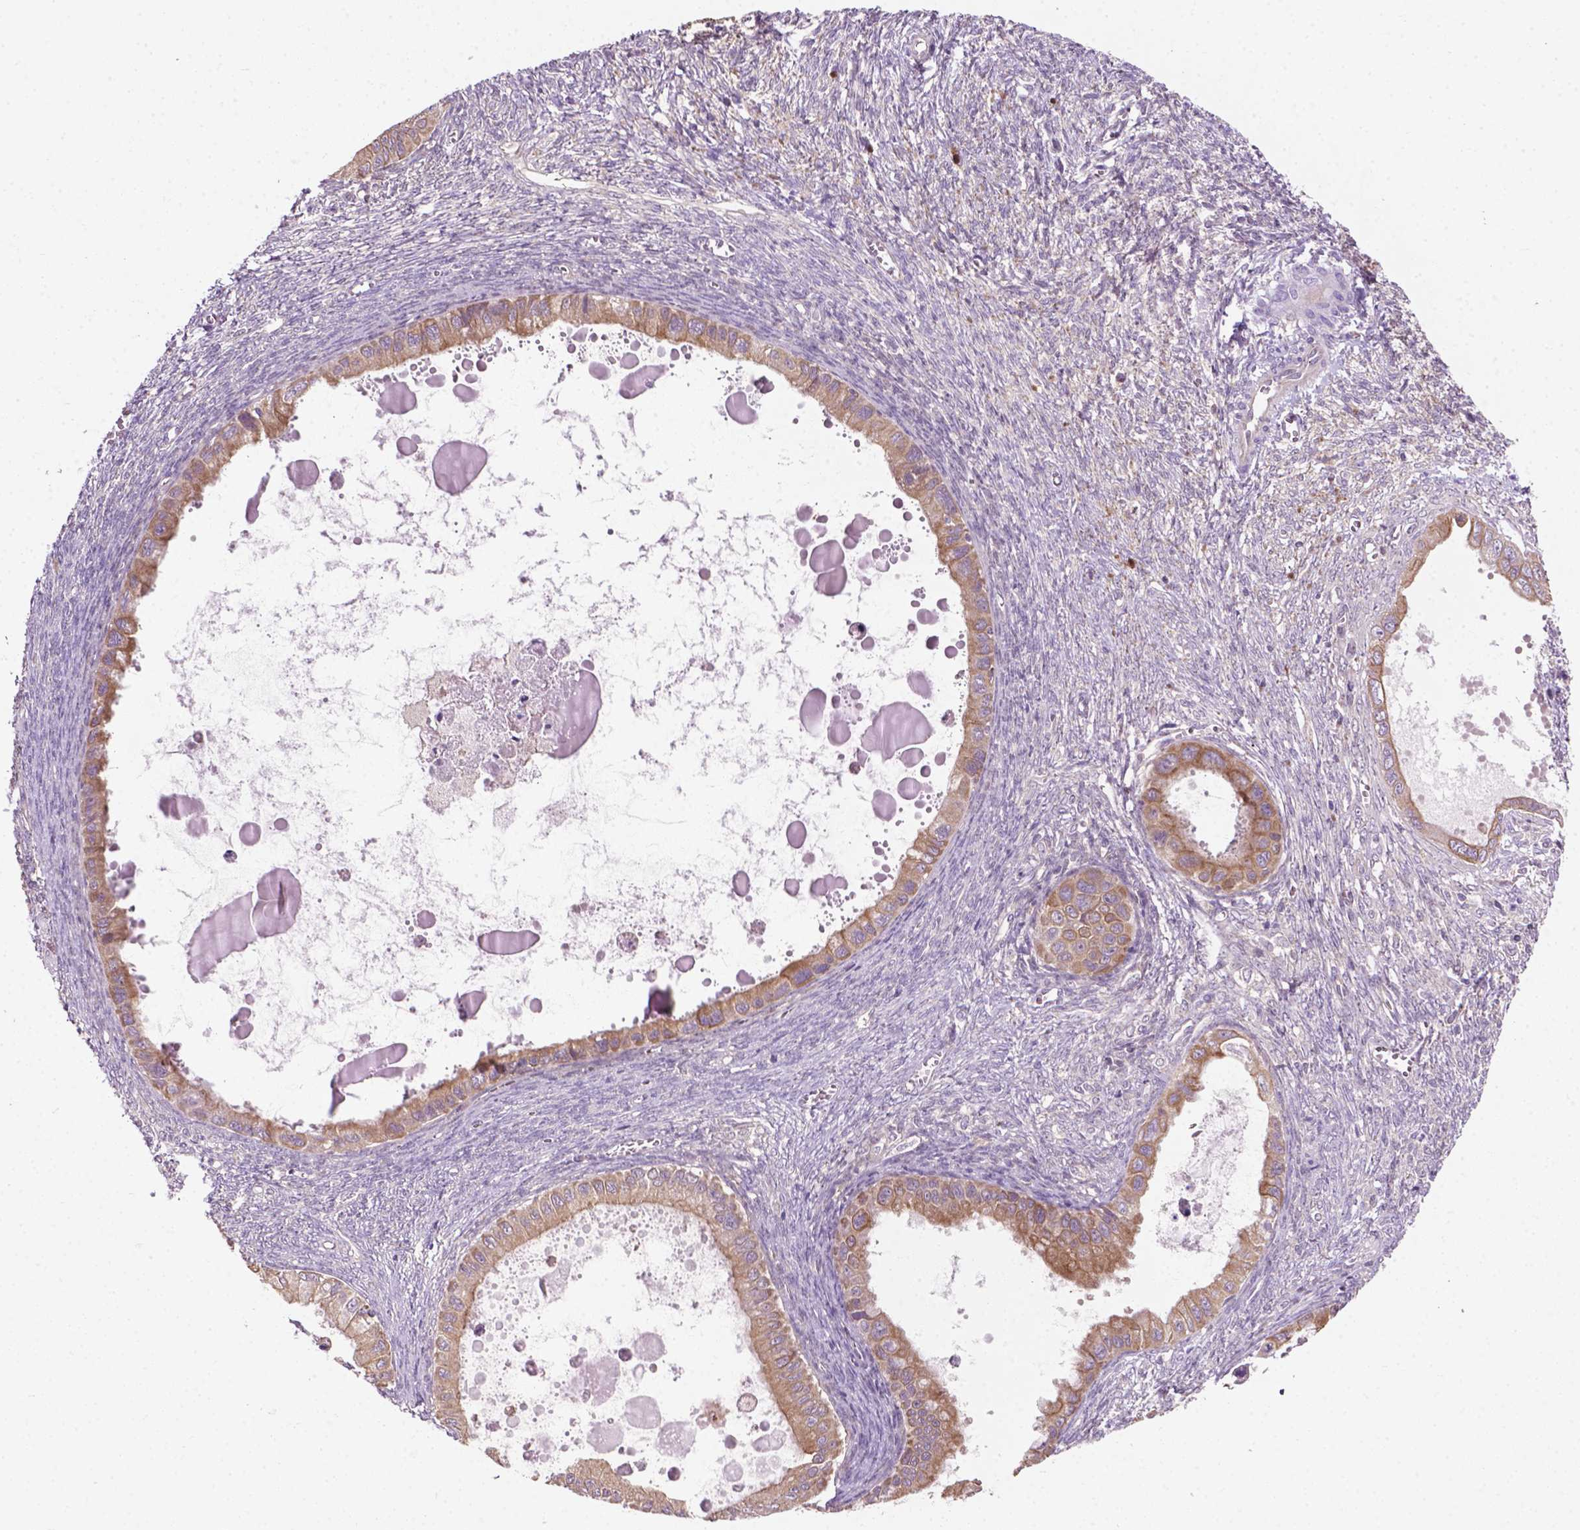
{"staining": {"intensity": "moderate", "quantity": "25%-75%", "location": "cytoplasmic/membranous"}, "tissue": "ovarian cancer", "cell_type": "Tumor cells", "image_type": "cancer", "snomed": [{"axis": "morphology", "description": "Cystadenocarcinoma, mucinous, NOS"}, {"axis": "topography", "description": "Ovary"}], "caption": "Human ovarian mucinous cystadenocarcinoma stained for a protein (brown) displays moderate cytoplasmic/membranous positive expression in approximately 25%-75% of tumor cells.", "gene": "MZT1", "patient": {"sex": "female", "age": 64}}